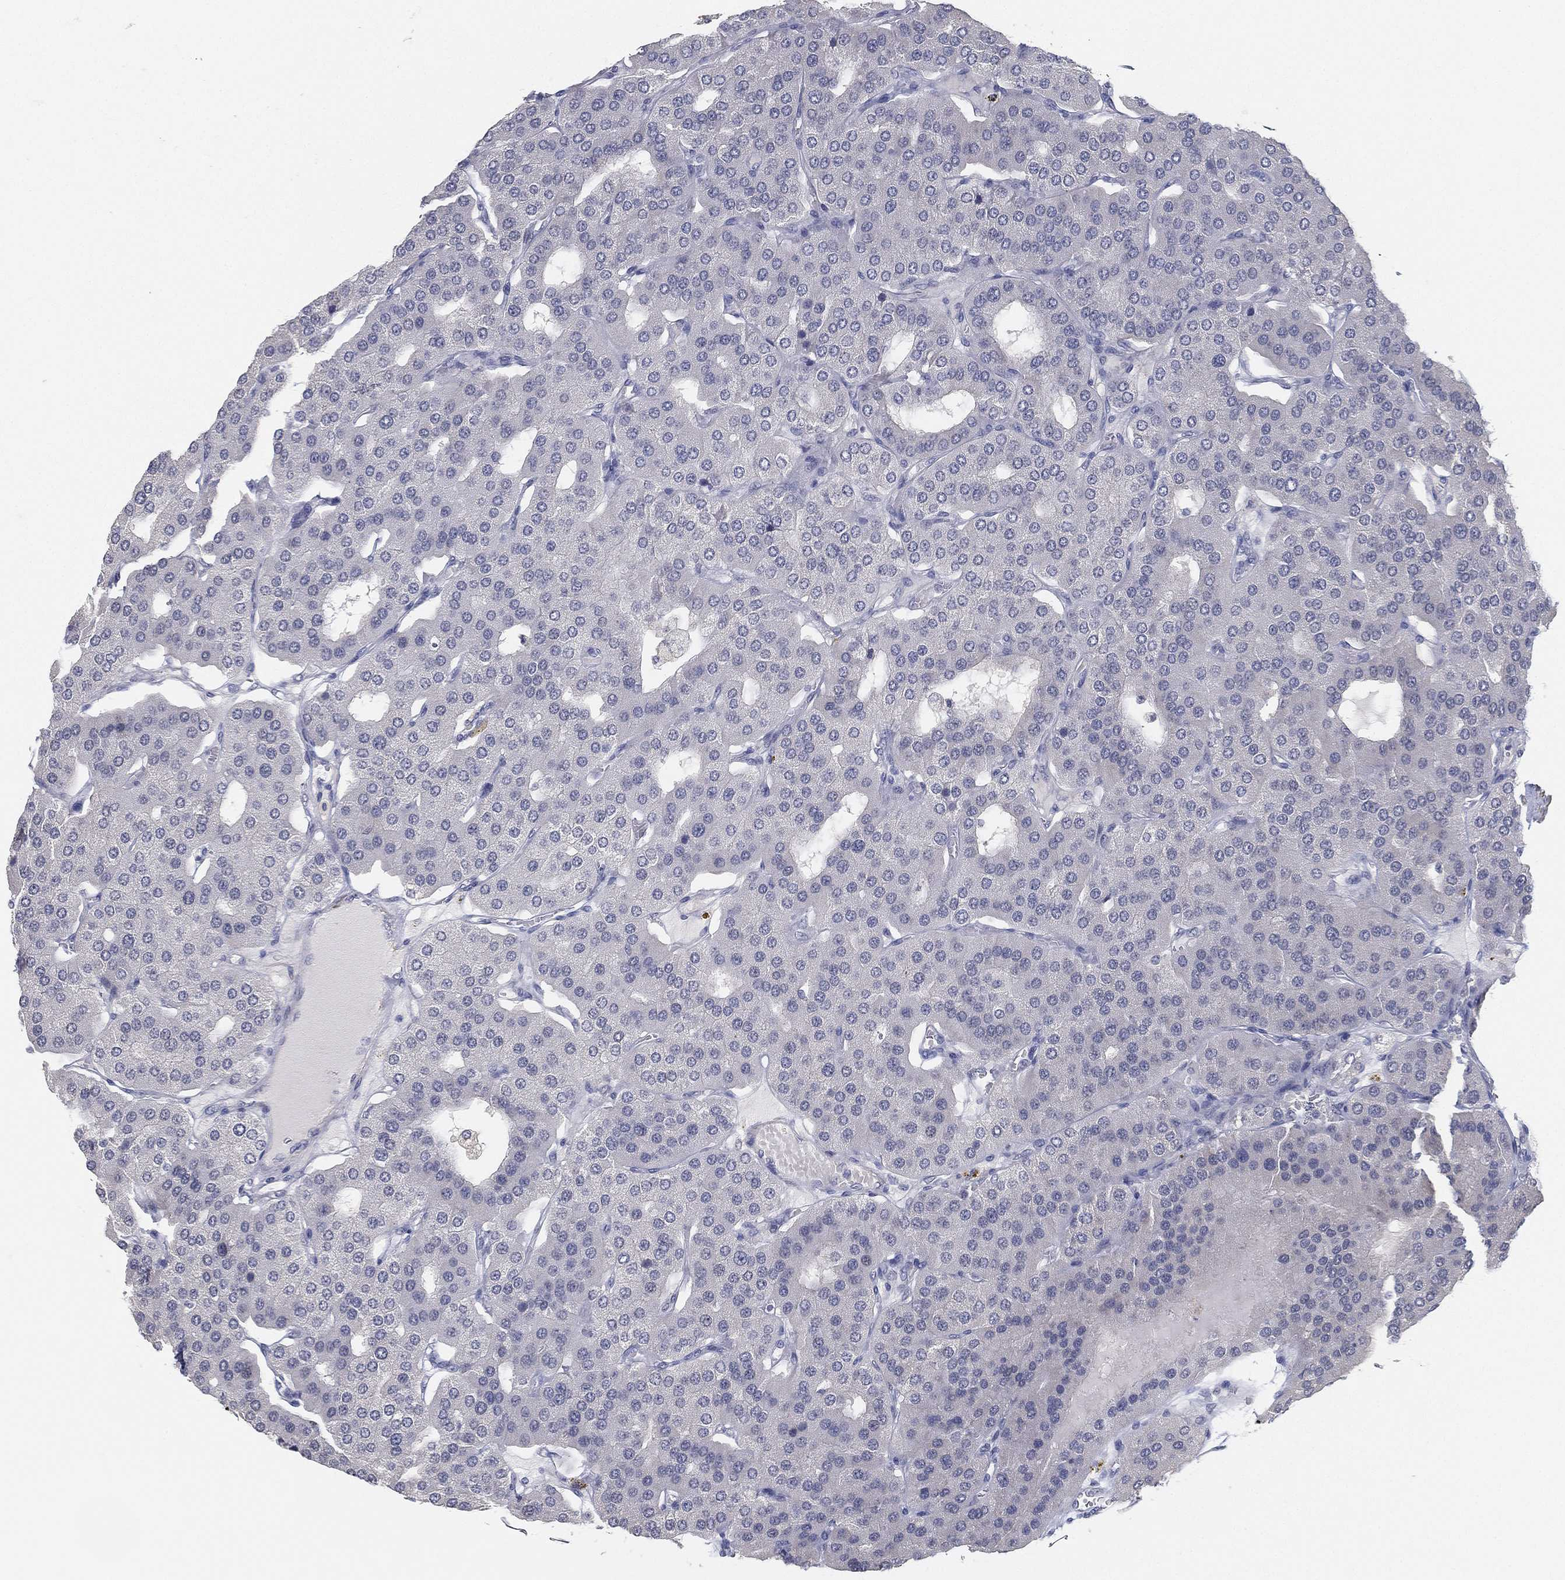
{"staining": {"intensity": "negative", "quantity": "none", "location": "none"}, "tissue": "parathyroid gland", "cell_type": "Glandular cells", "image_type": "normal", "snomed": [{"axis": "morphology", "description": "Normal tissue, NOS"}, {"axis": "morphology", "description": "Adenoma, NOS"}, {"axis": "topography", "description": "Parathyroid gland"}], "caption": "Immunohistochemical staining of unremarkable human parathyroid gland shows no significant expression in glandular cells. The staining is performed using DAB (3,3'-diaminobenzidine) brown chromogen with nuclei counter-stained in using hematoxylin.", "gene": "GPR61", "patient": {"sex": "female", "age": 86}}